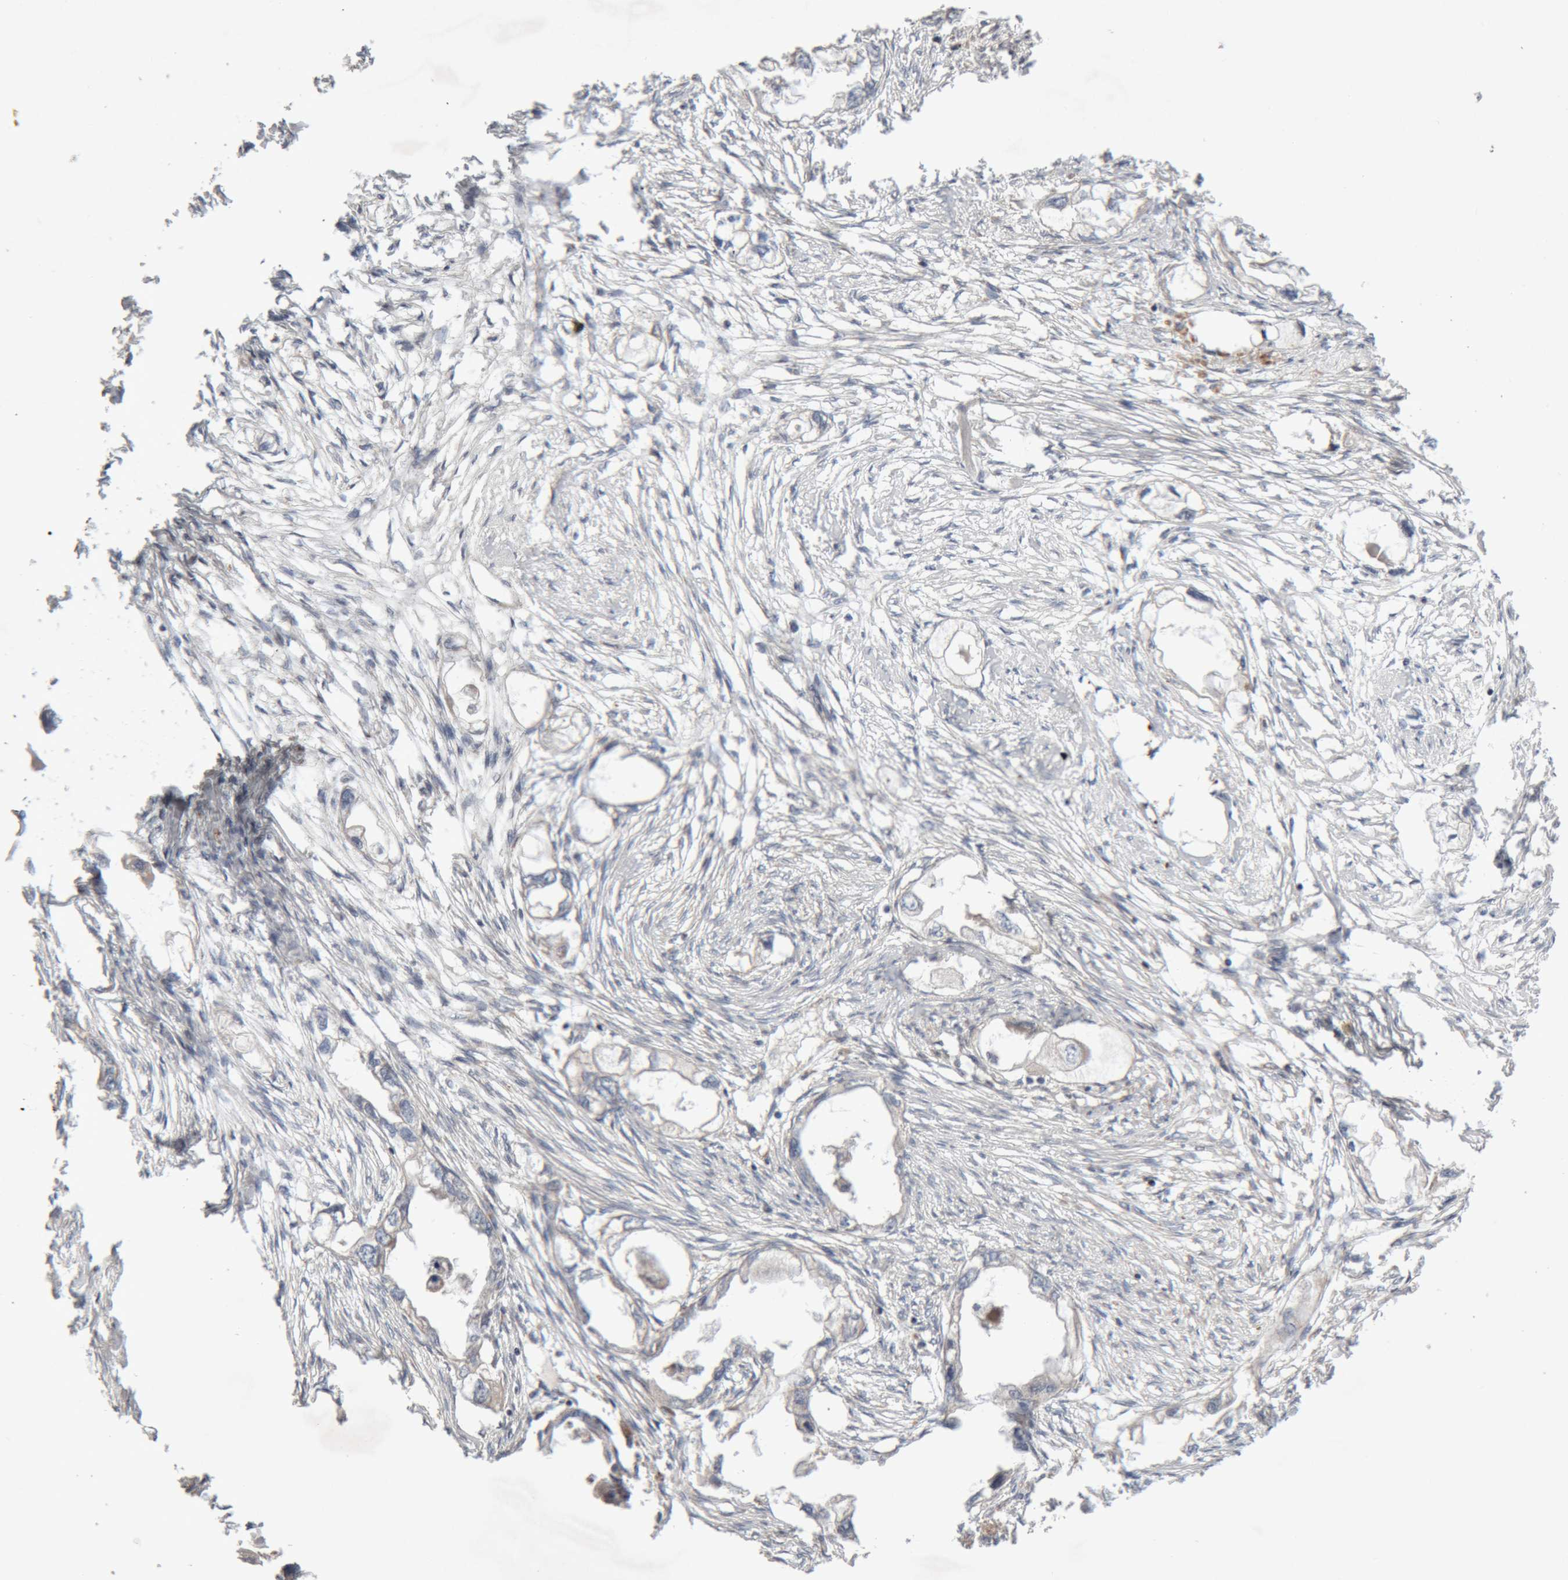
{"staining": {"intensity": "negative", "quantity": "none", "location": "none"}, "tissue": "endometrial cancer", "cell_type": "Tumor cells", "image_type": "cancer", "snomed": [{"axis": "morphology", "description": "Adenocarcinoma, NOS"}, {"axis": "morphology", "description": "Adenocarcinoma, metastatic, NOS"}, {"axis": "topography", "description": "Adipose tissue"}, {"axis": "topography", "description": "Endometrium"}], "caption": "IHC histopathology image of neoplastic tissue: endometrial metastatic adenocarcinoma stained with DAB (3,3'-diaminobenzidine) shows no significant protein positivity in tumor cells.", "gene": "KIF21B", "patient": {"sex": "female", "age": 67}}